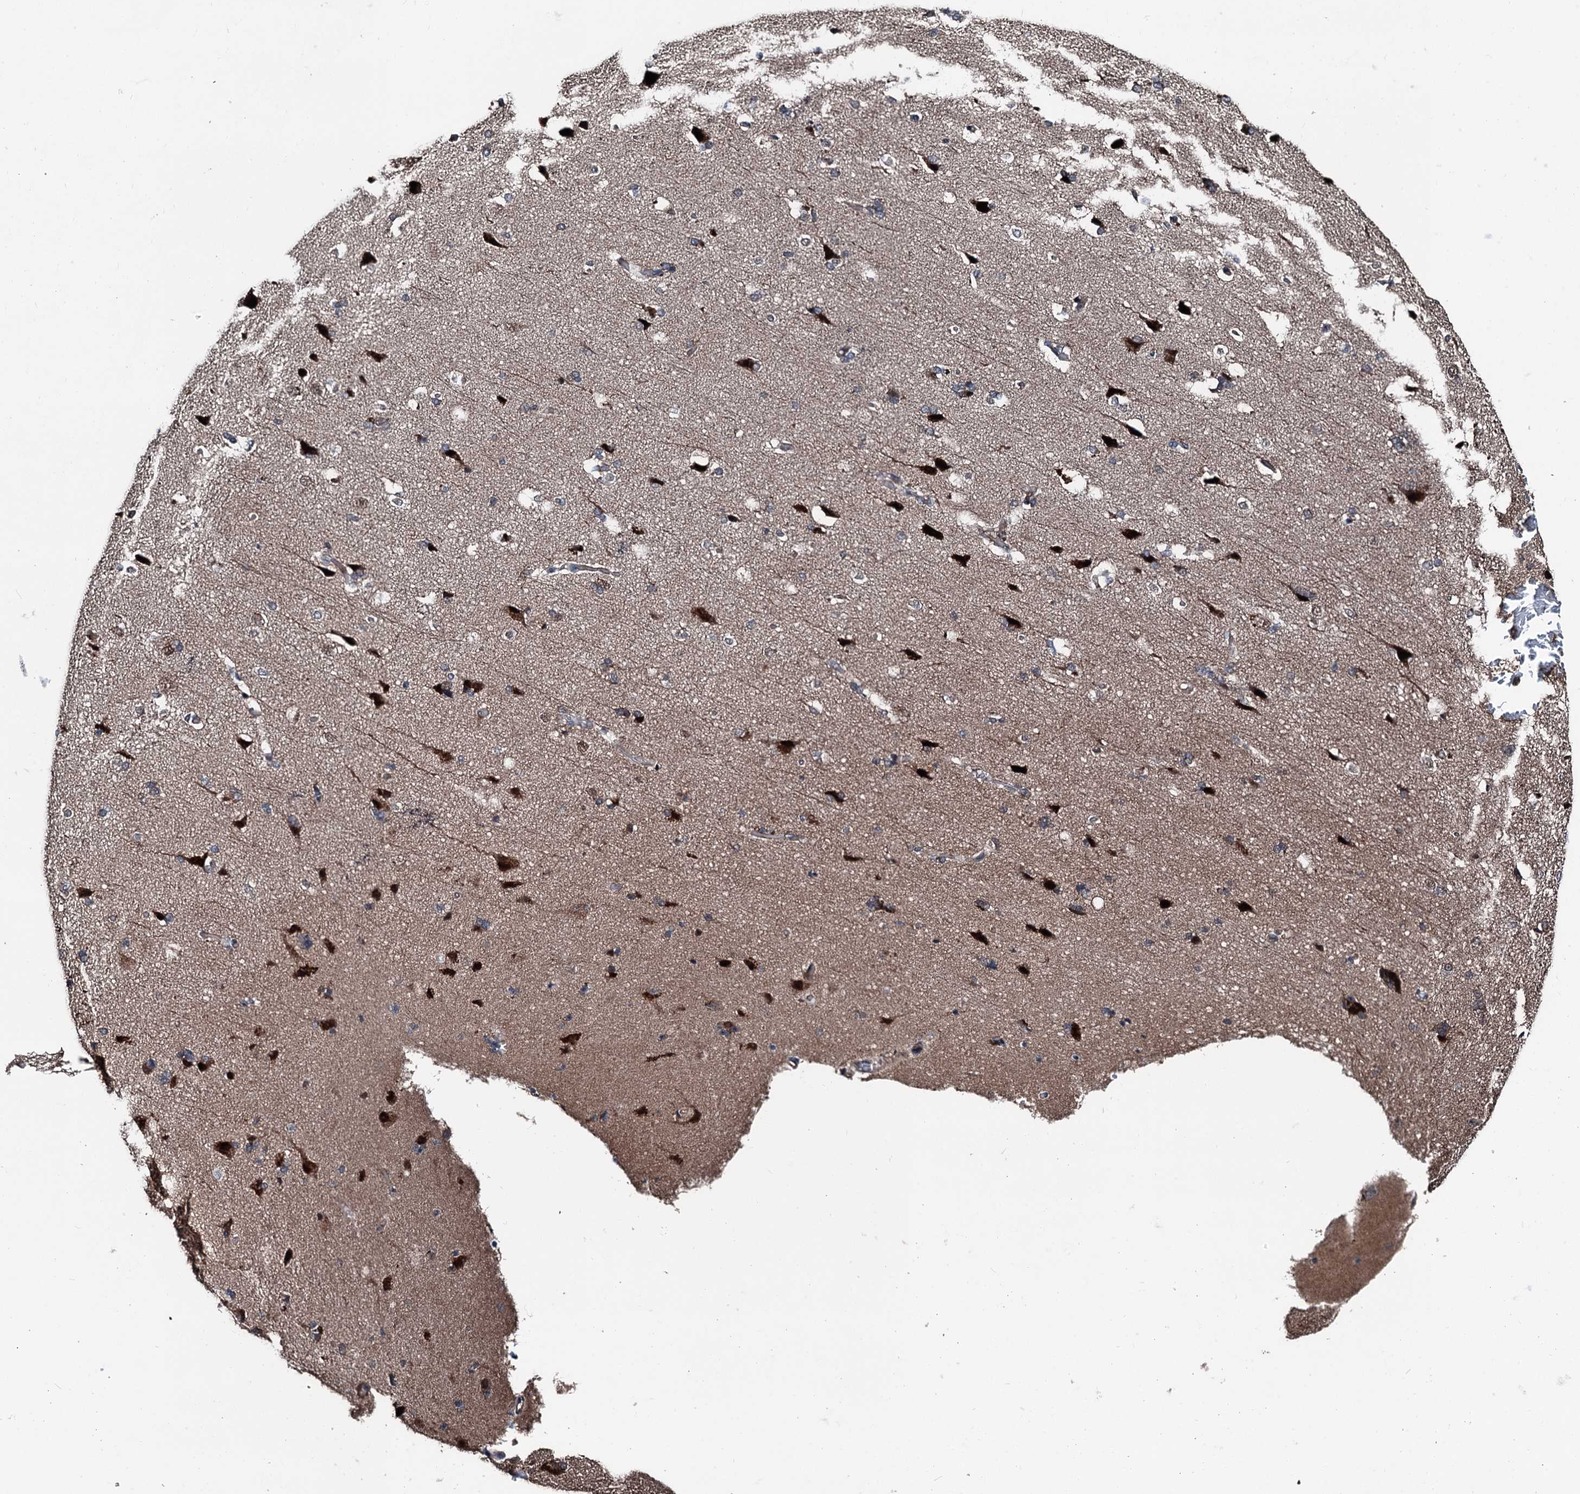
{"staining": {"intensity": "weak", "quantity": ">75%", "location": "cytoplasmic/membranous"}, "tissue": "cerebral cortex", "cell_type": "Endothelial cells", "image_type": "normal", "snomed": [{"axis": "morphology", "description": "Normal tissue, NOS"}, {"axis": "topography", "description": "Cerebral cortex"}], "caption": "Cerebral cortex stained with IHC exhibits weak cytoplasmic/membranous positivity in approximately >75% of endothelial cells.", "gene": "PSMD13", "patient": {"sex": "male", "age": 62}}